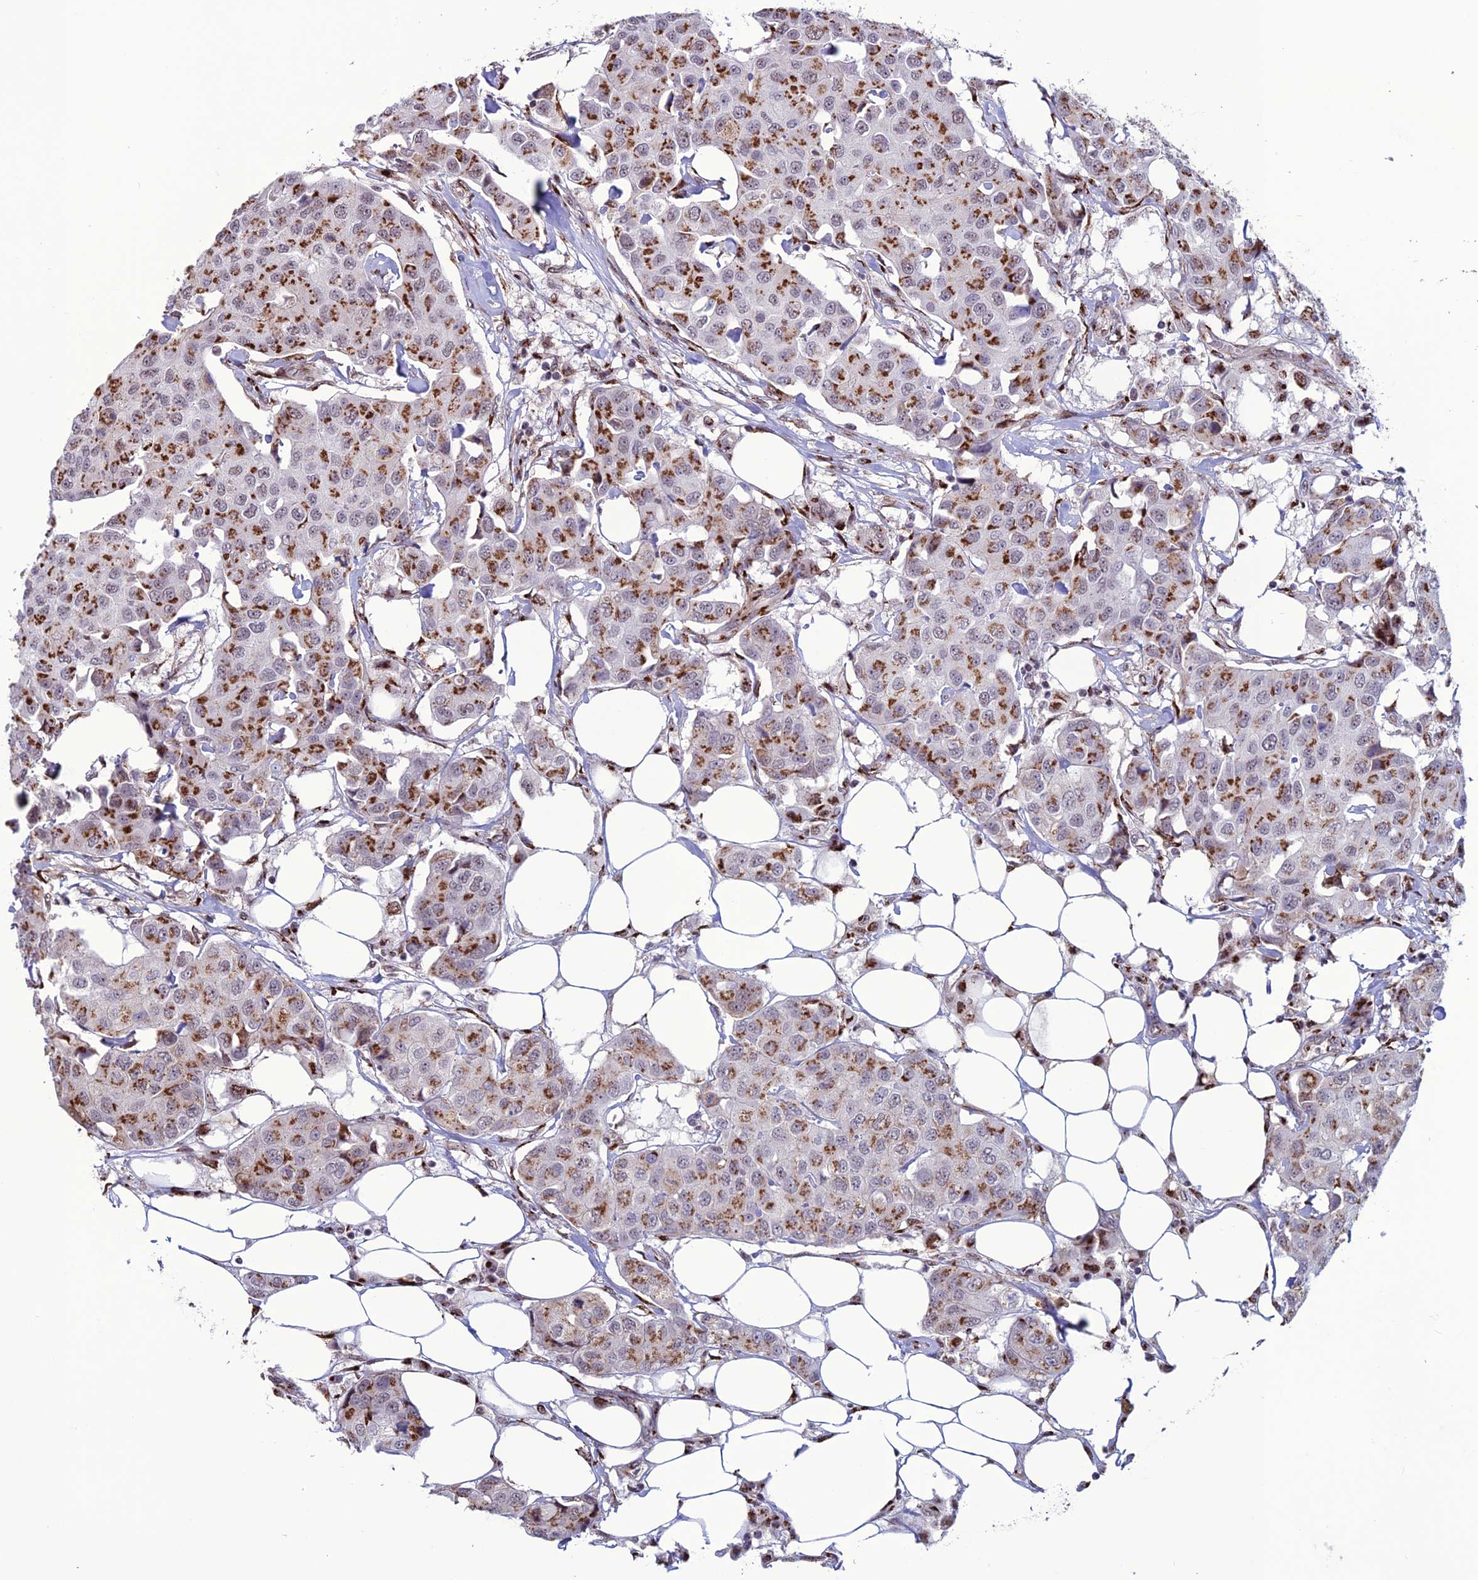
{"staining": {"intensity": "strong", "quantity": ">75%", "location": "cytoplasmic/membranous"}, "tissue": "breast cancer", "cell_type": "Tumor cells", "image_type": "cancer", "snomed": [{"axis": "morphology", "description": "Duct carcinoma"}, {"axis": "topography", "description": "Breast"}], "caption": "Protein staining of intraductal carcinoma (breast) tissue reveals strong cytoplasmic/membranous positivity in approximately >75% of tumor cells.", "gene": "PLEKHA4", "patient": {"sex": "female", "age": 80}}